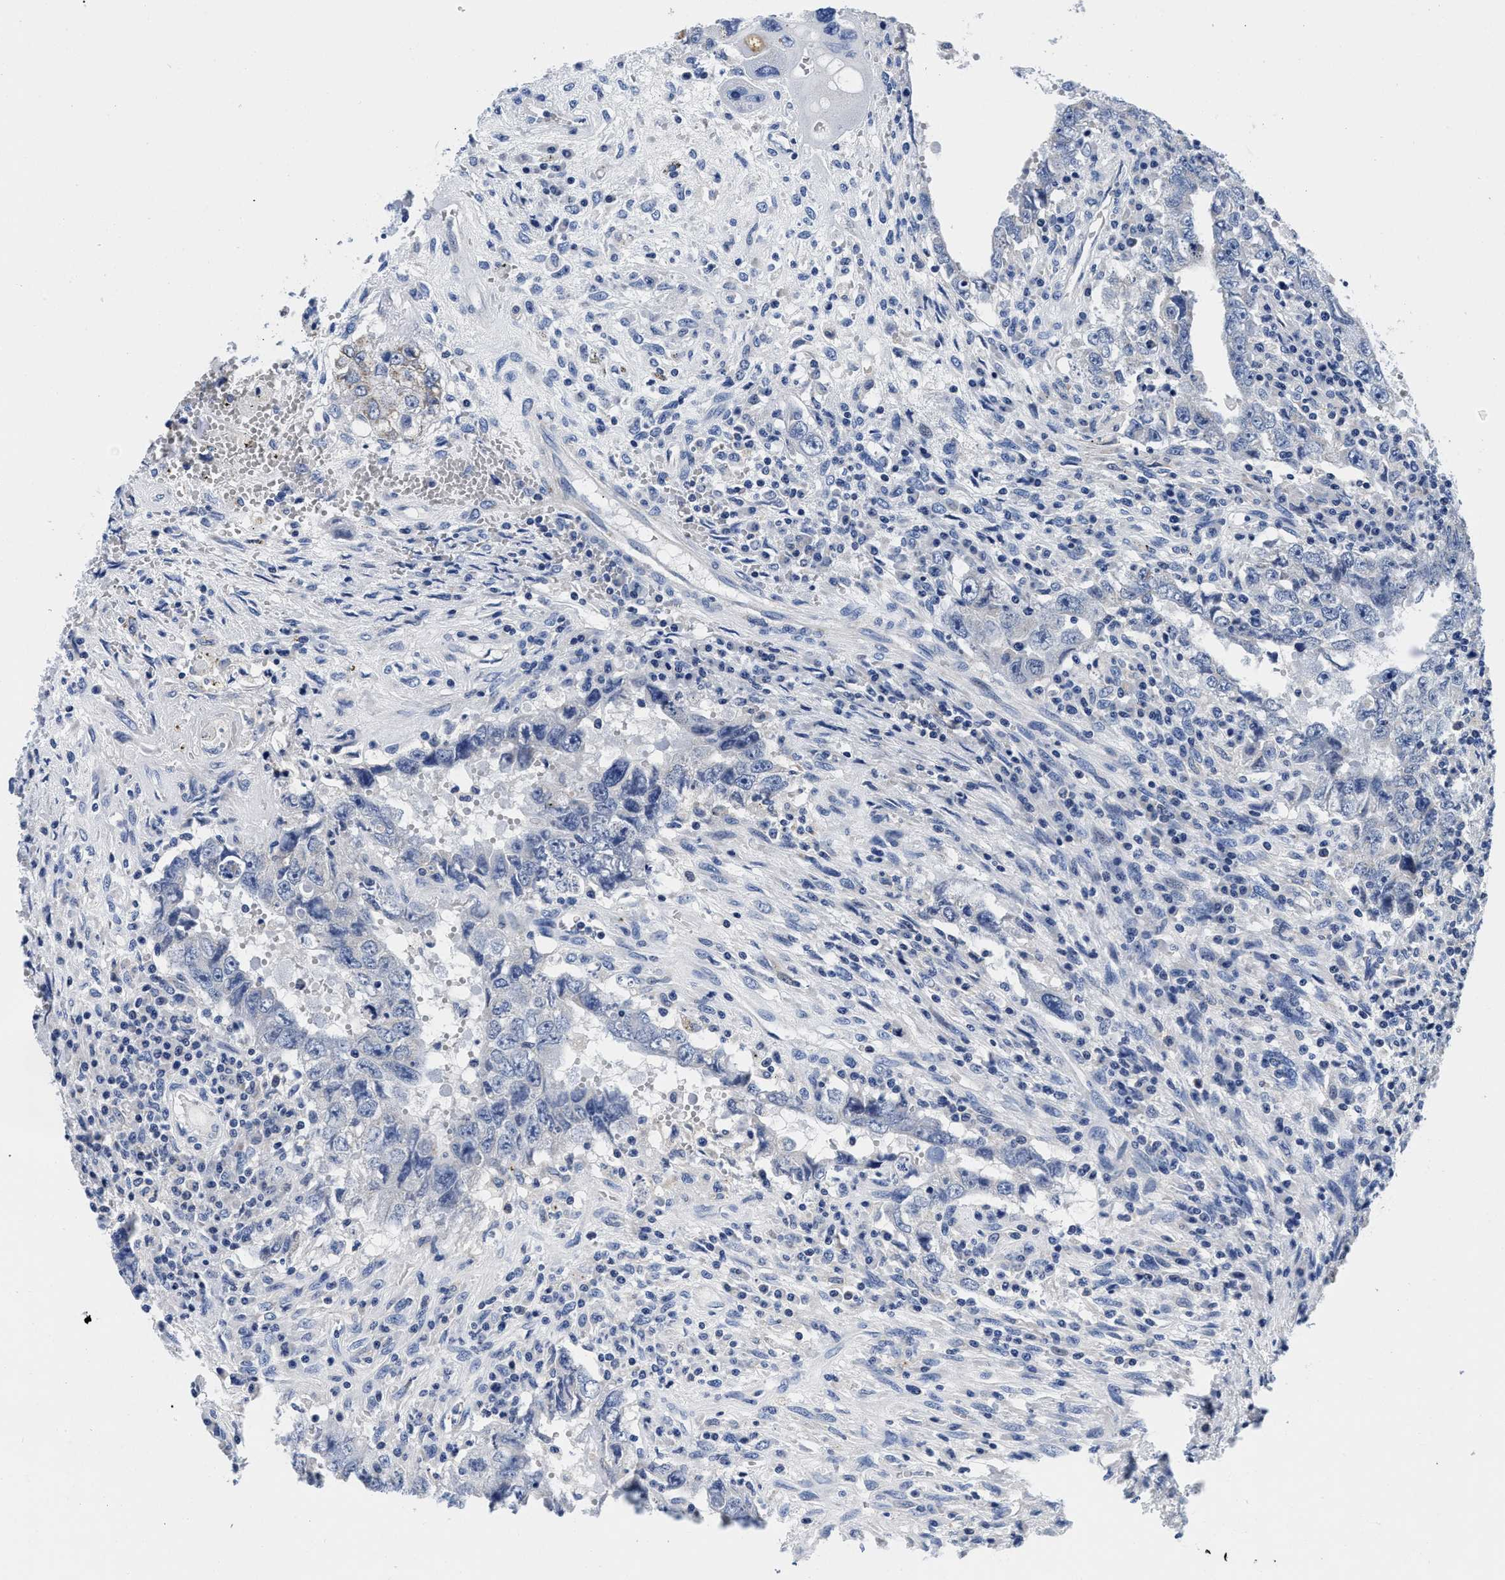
{"staining": {"intensity": "negative", "quantity": "none", "location": "none"}, "tissue": "testis cancer", "cell_type": "Tumor cells", "image_type": "cancer", "snomed": [{"axis": "morphology", "description": "Carcinoma, Embryonal, NOS"}, {"axis": "topography", "description": "Testis"}], "caption": "An image of embryonal carcinoma (testis) stained for a protein reveals no brown staining in tumor cells.", "gene": "SLC35F1", "patient": {"sex": "male", "age": 26}}